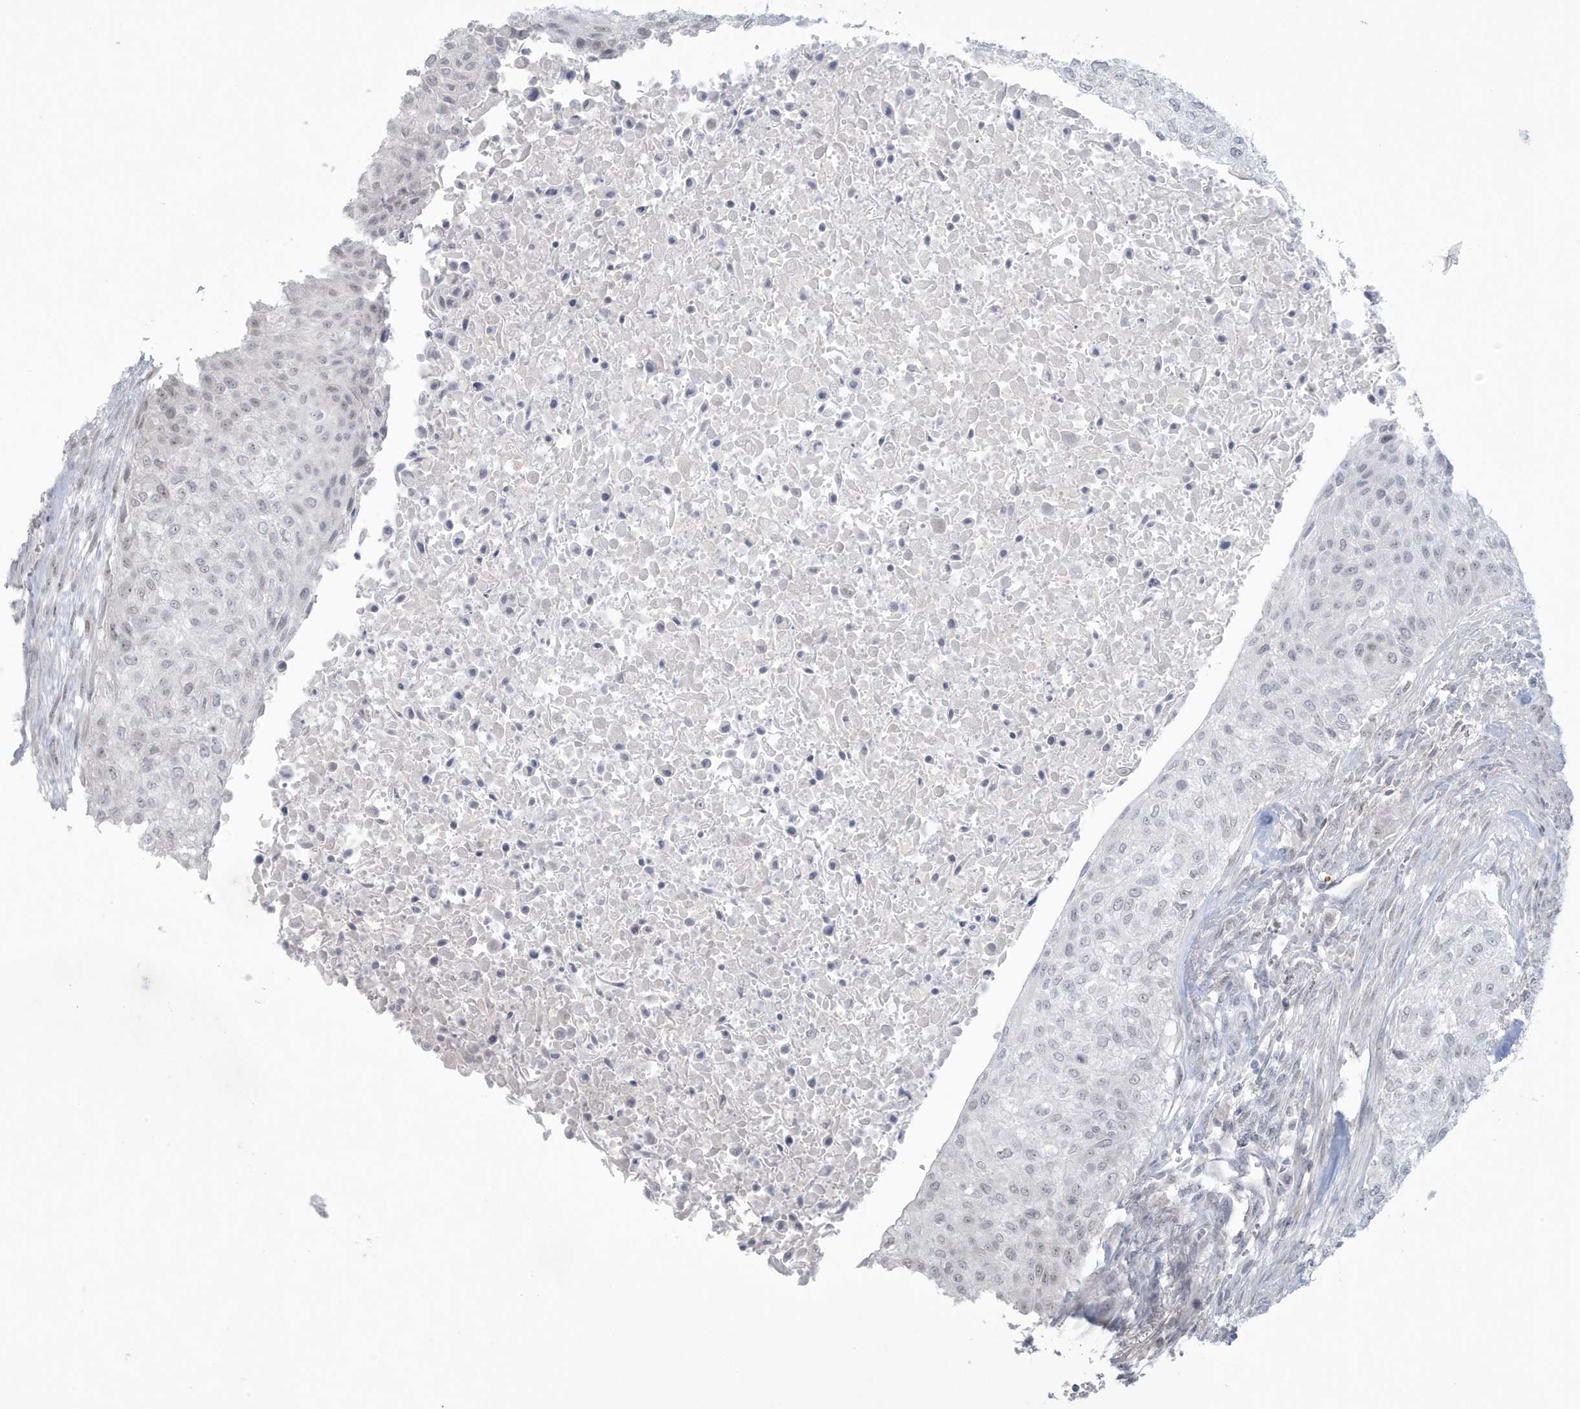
{"staining": {"intensity": "weak", "quantity": "<25%", "location": "nuclear"}, "tissue": "urothelial cancer", "cell_type": "Tumor cells", "image_type": "cancer", "snomed": [{"axis": "morphology", "description": "Urothelial carcinoma, High grade"}, {"axis": "topography", "description": "Urinary bladder"}], "caption": "Tumor cells show no significant protein staining in urothelial cancer.", "gene": "HERC6", "patient": {"sex": "male", "age": 35}}